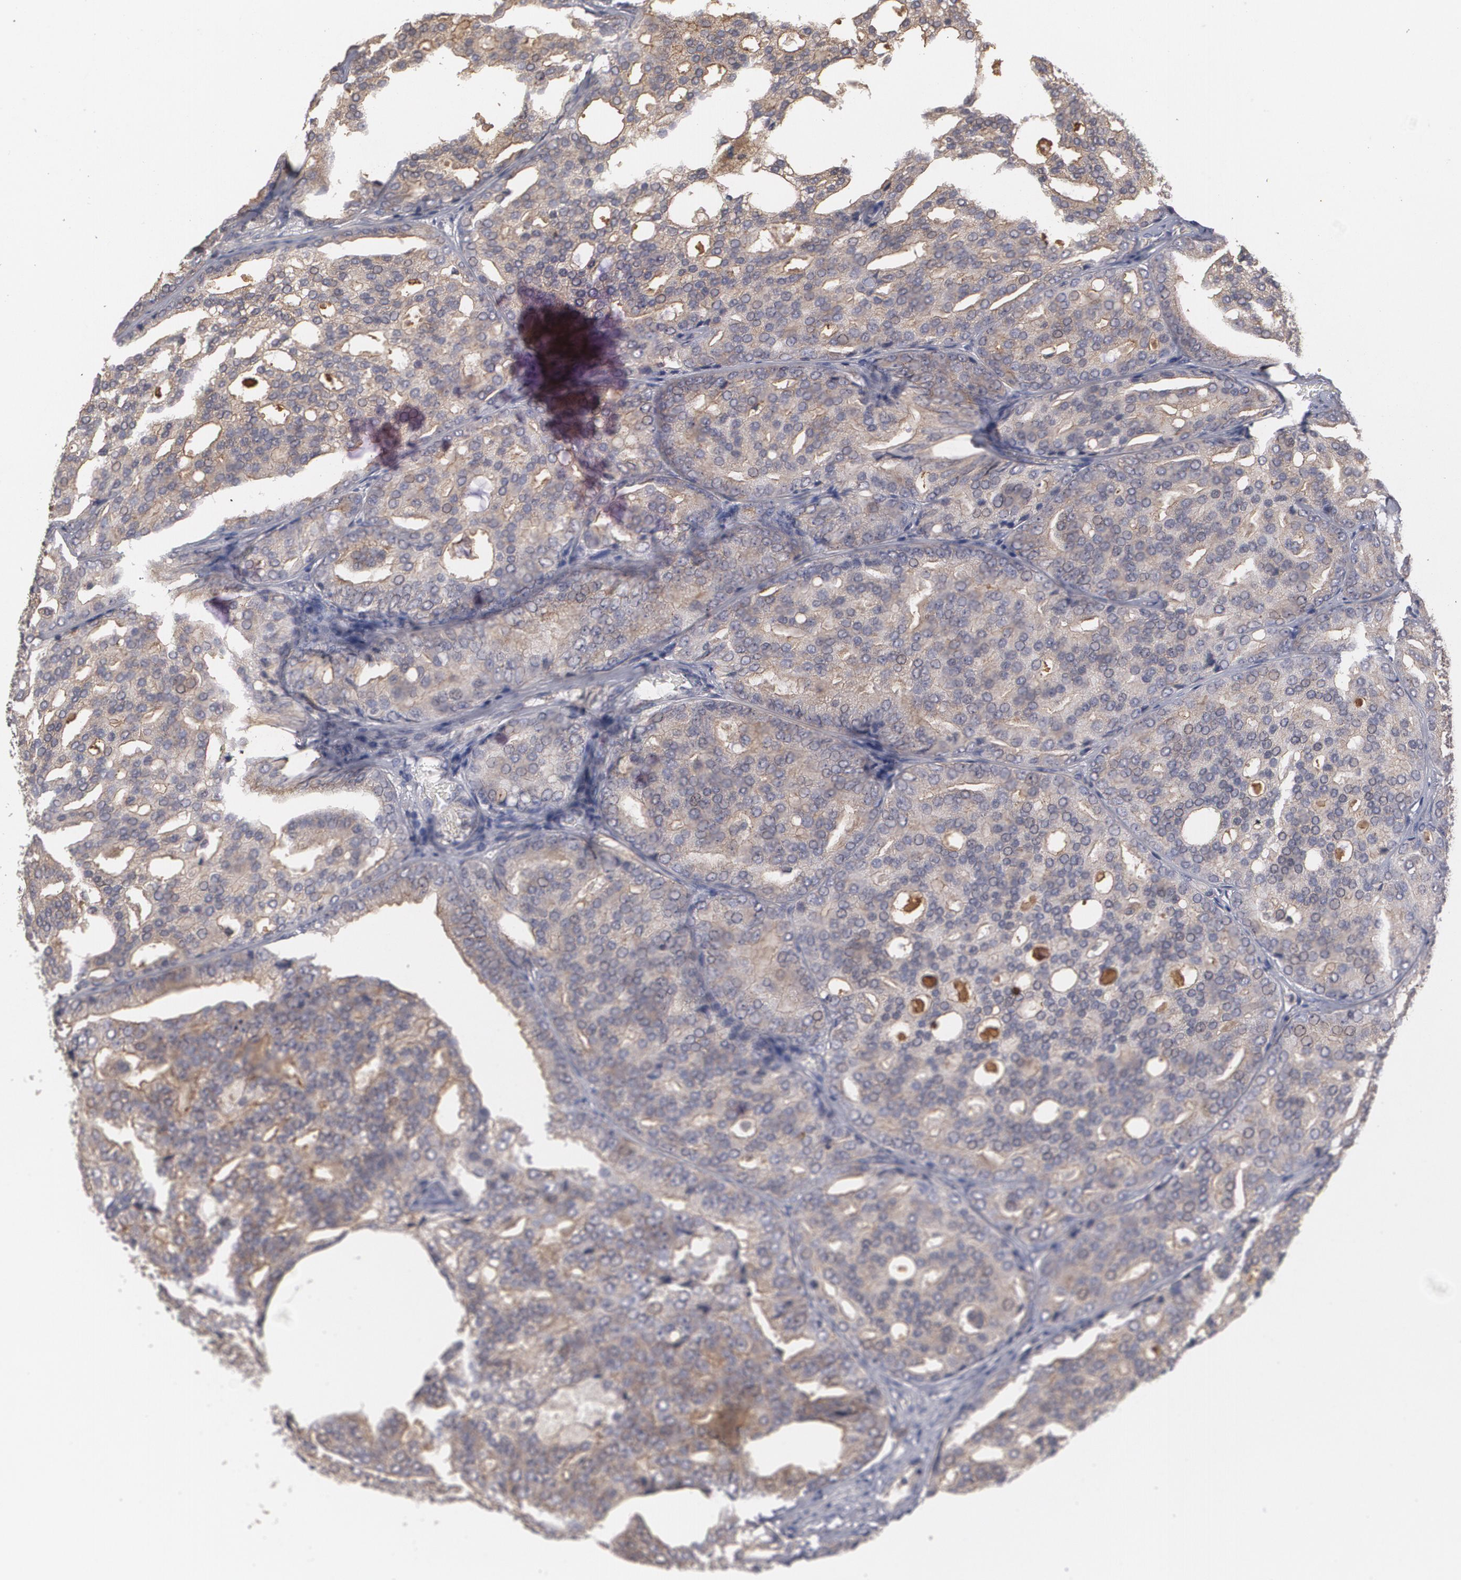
{"staining": {"intensity": "moderate", "quantity": ">75%", "location": "cytoplasmic/membranous"}, "tissue": "prostate cancer", "cell_type": "Tumor cells", "image_type": "cancer", "snomed": [{"axis": "morphology", "description": "Adenocarcinoma, High grade"}, {"axis": "topography", "description": "Prostate"}], "caption": "IHC of prostate cancer (high-grade adenocarcinoma) shows medium levels of moderate cytoplasmic/membranous expression in about >75% of tumor cells.", "gene": "ARF6", "patient": {"sex": "male", "age": 64}}